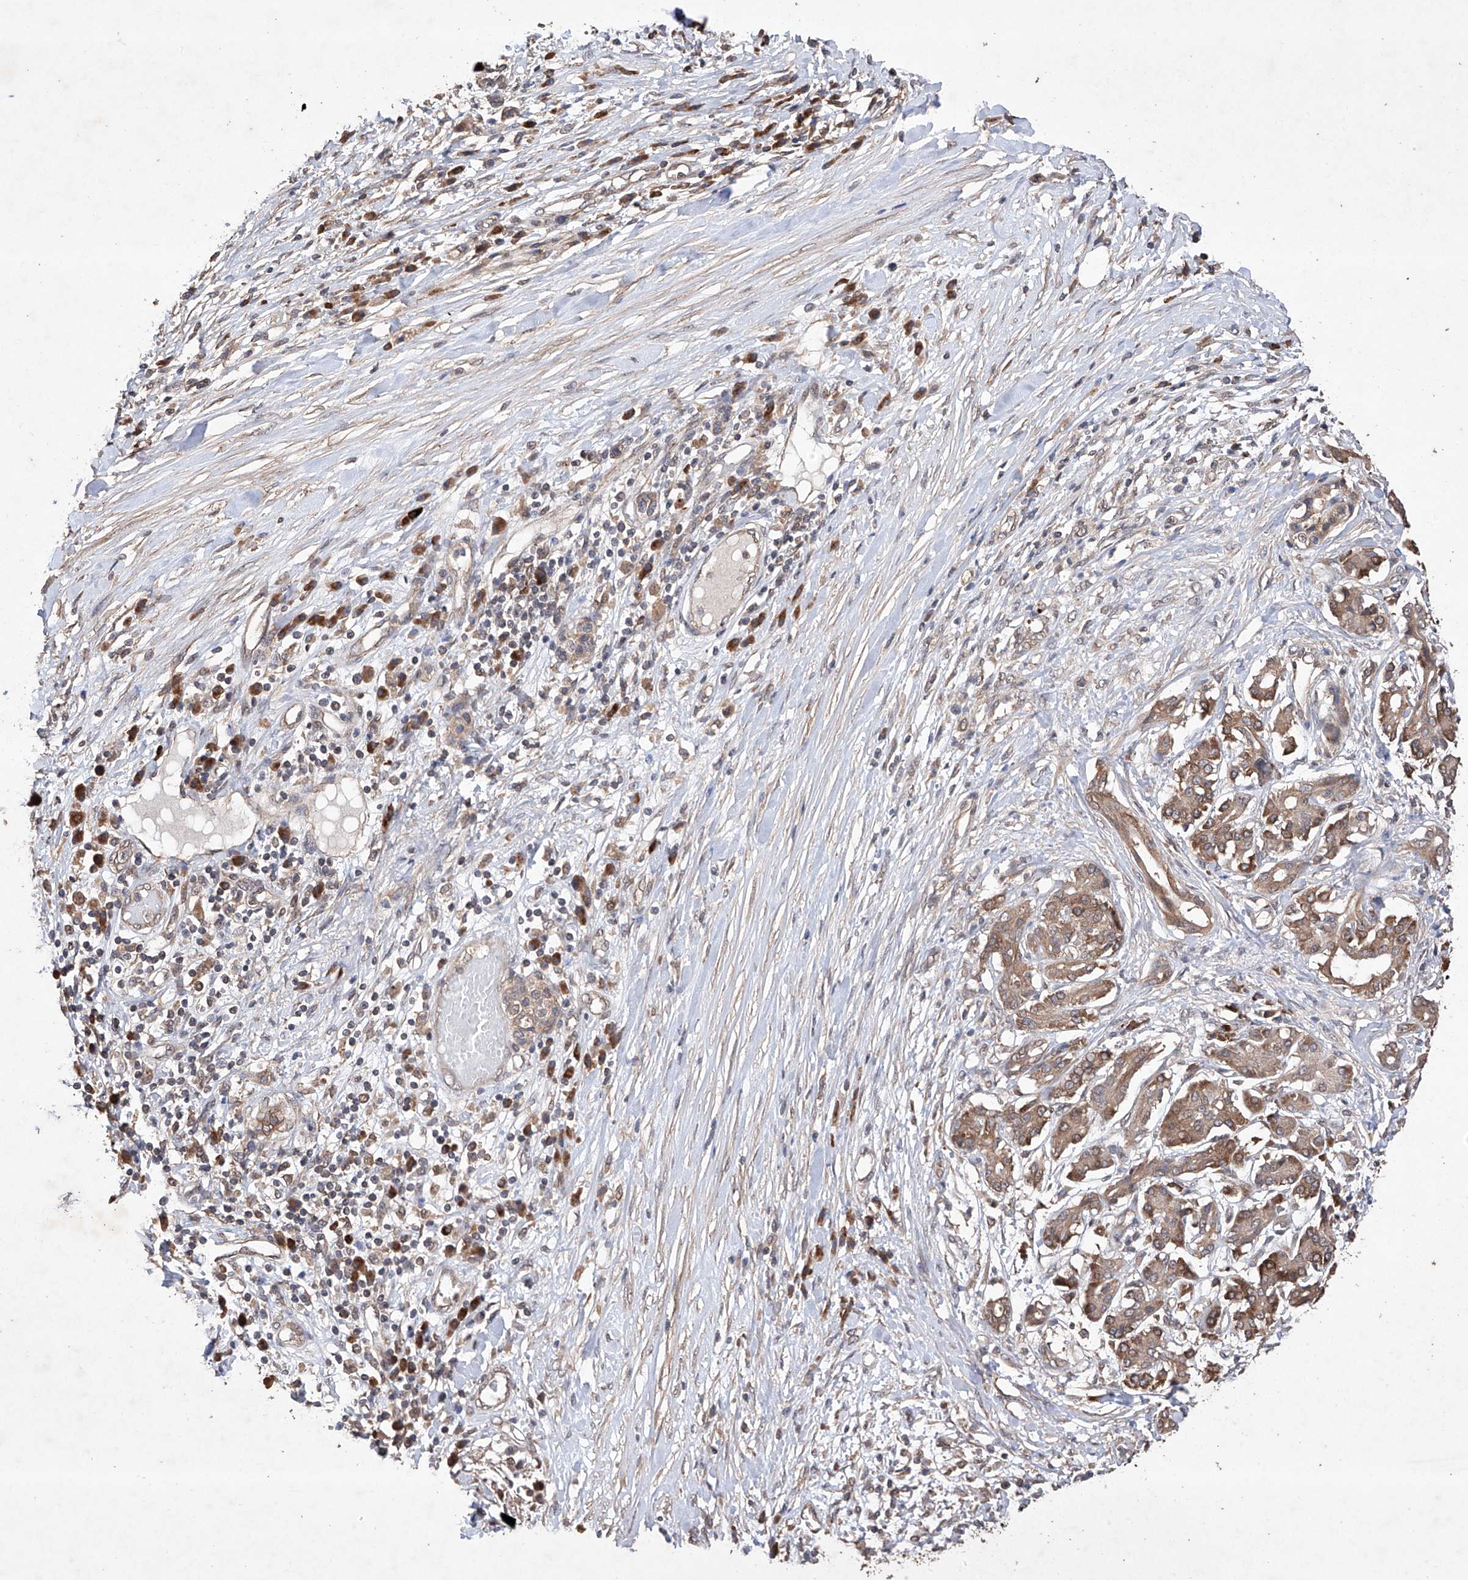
{"staining": {"intensity": "moderate", "quantity": ">75%", "location": "cytoplasmic/membranous"}, "tissue": "pancreatic cancer", "cell_type": "Tumor cells", "image_type": "cancer", "snomed": [{"axis": "morphology", "description": "Adenocarcinoma, NOS"}, {"axis": "topography", "description": "Pancreas"}], "caption": "Pancreatic adenocarcinoma stained with immunohistochemistry (IHC) displays moderate cytoplasmic/membranous expression in approximately >75% of tumor cells.", "gene": "LURAP1", "patient": {"sex": "female", "age": 56}}